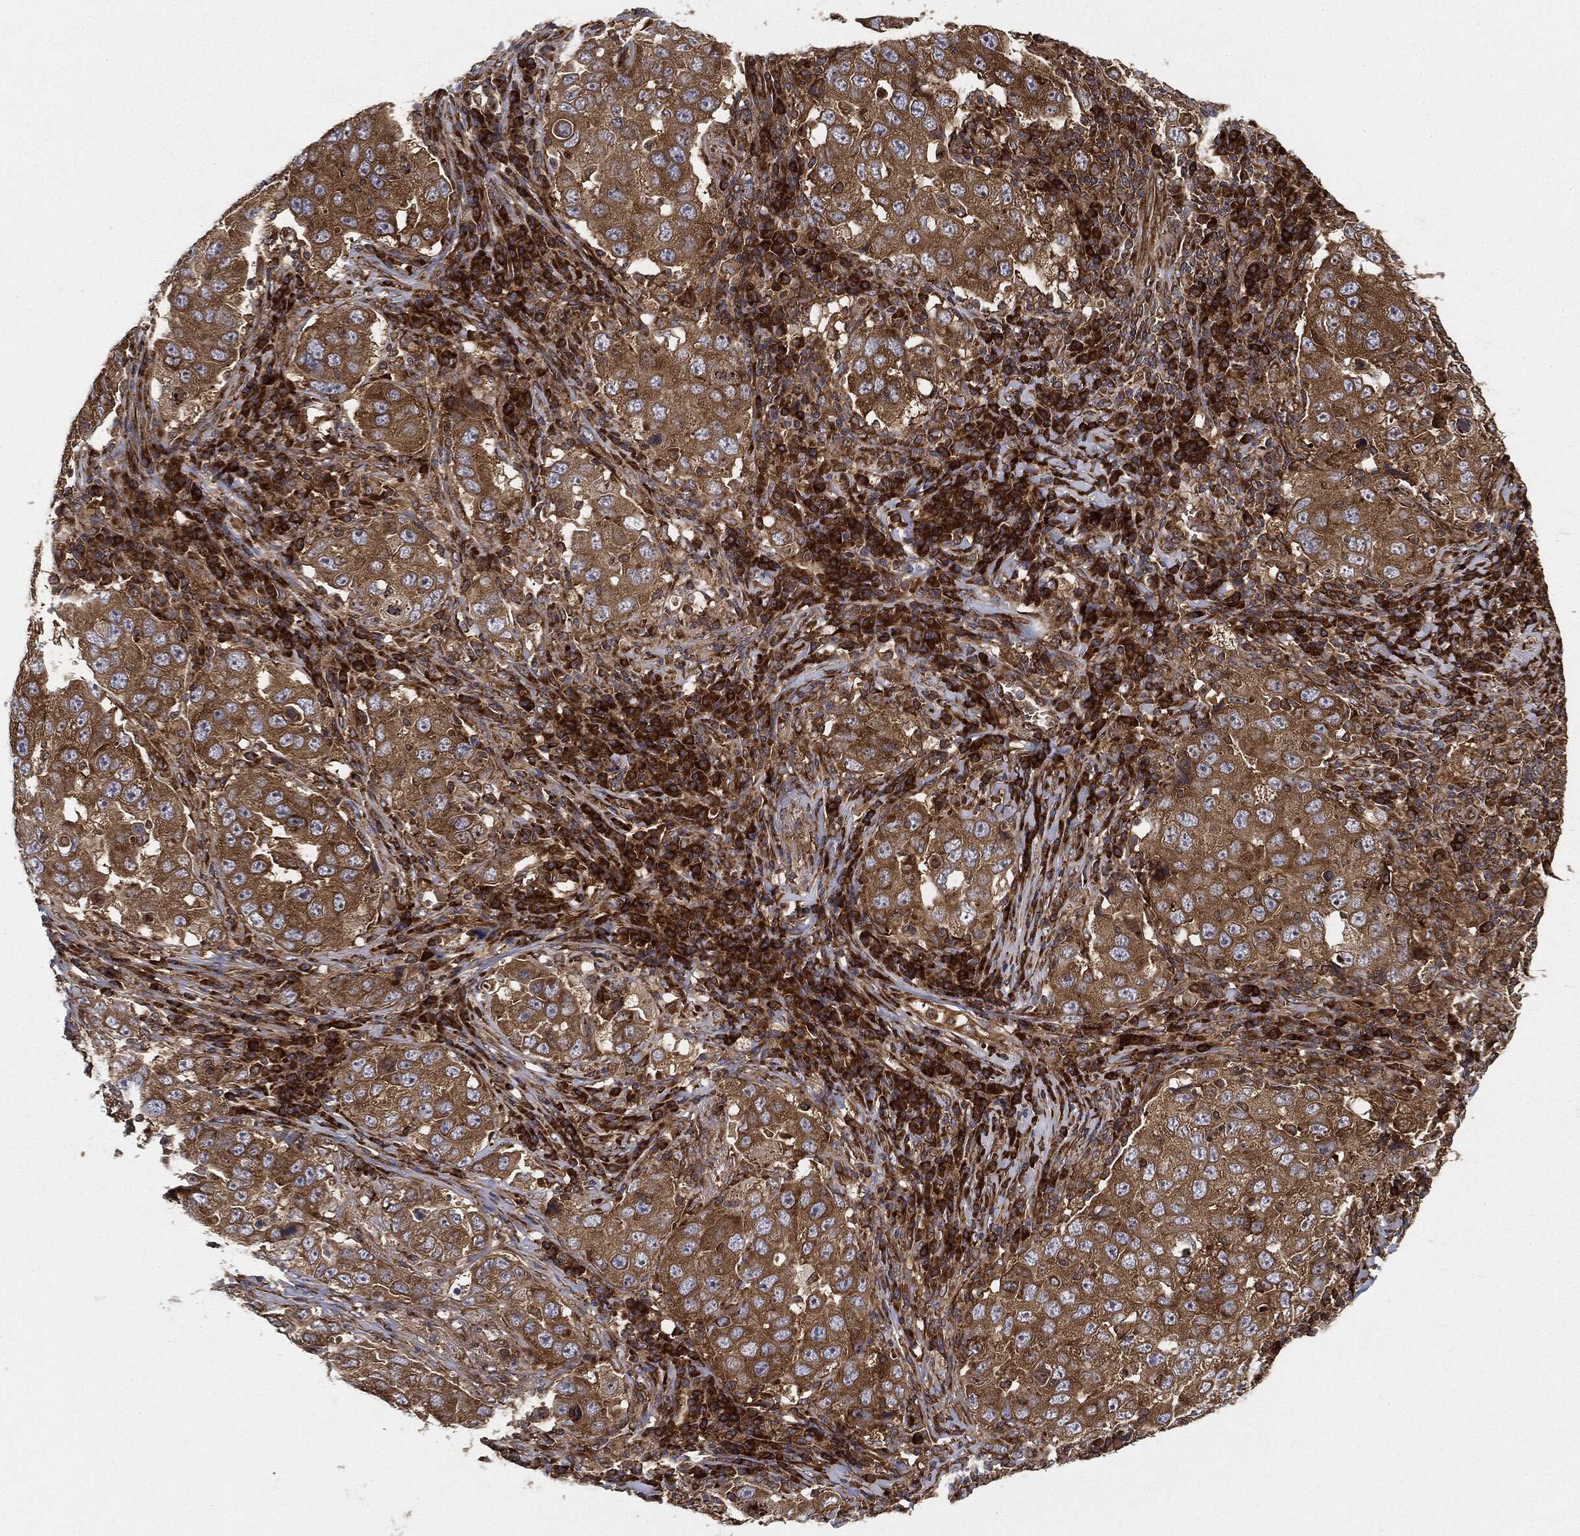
{"staining": {"intensity": "moderate", "quantity": ">75%", "location": "cytoplasmic/membranous"}, "tissue": "lung cancer", "cell_type": "Tumor cells", "image_type": "cancer", "snomed": [{"axis": "morphology", "description": "Adenocarcinoma, NOS"}, {"axis": "topography", "description": "Lung"}], "caption": "Tumor cells display medium levels of moderate cytoplasmic/membranous positivity in approximately >75% of cells in human lung cancer (adenocarcinoma). The protein of interest is shown in brown color, while the nuclei are stained blue.", "gene": "EIF2AK2", "patient": {"sex": "male", "age": 73}}